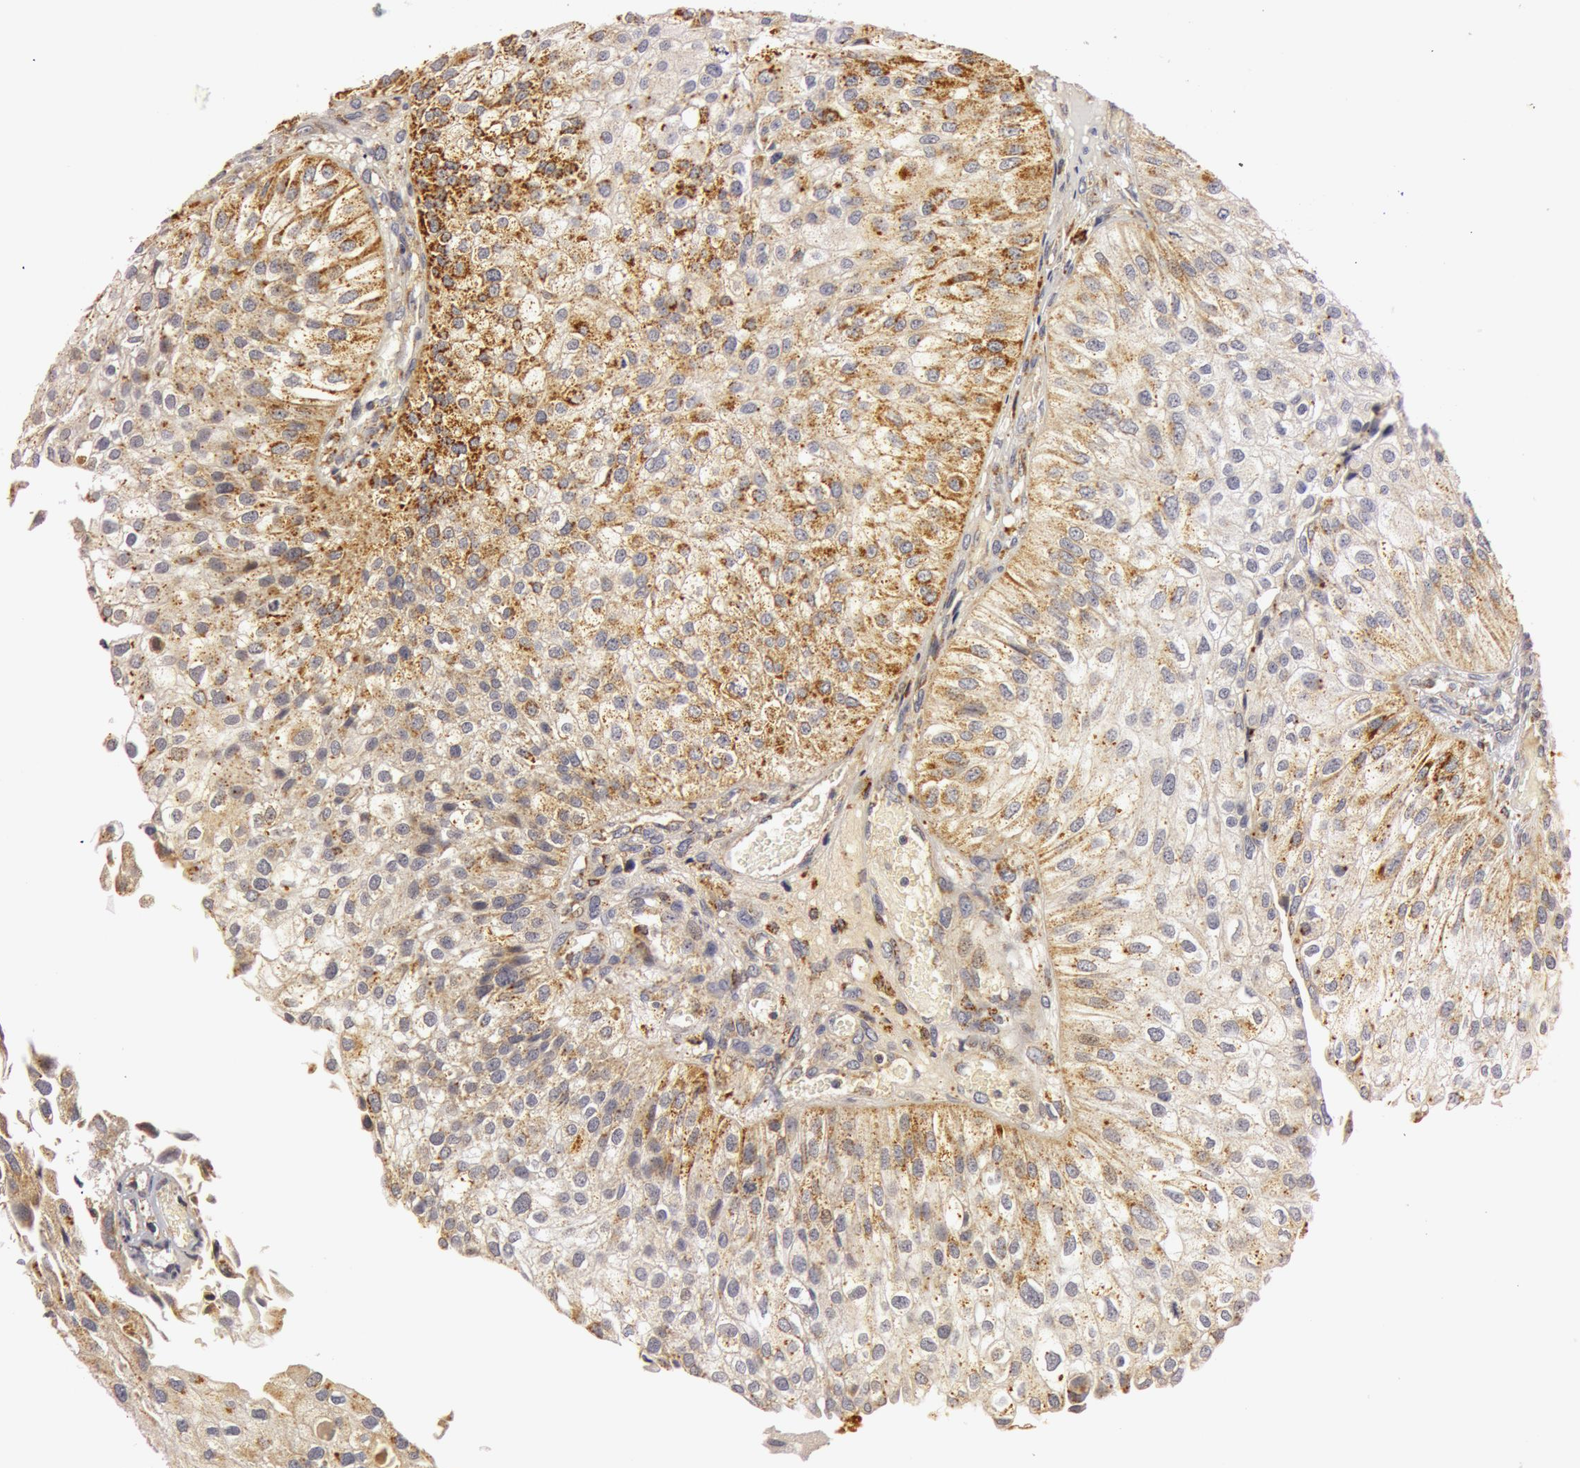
{"staining": {"intensity": "weak", "quantity": ">75%", "location": "cytoplasmic/membranous"}, "tissue": "urothelial cancer", "cell_type": "Tumor cells", "image_type": "cancer", "snomed": [{"axis": "morphology", "description": "Urothelial carcinoma, Low grade"}, {"axis": "topography", "description": "Urinary bladder"}], "caption": "The immunohistochemical stain labels weak cytoplasmic/membranous staining in tumor cells of urothelial cancer tissue.", "gene": "C7", "patient": {"sex": "female", "age": 89}}